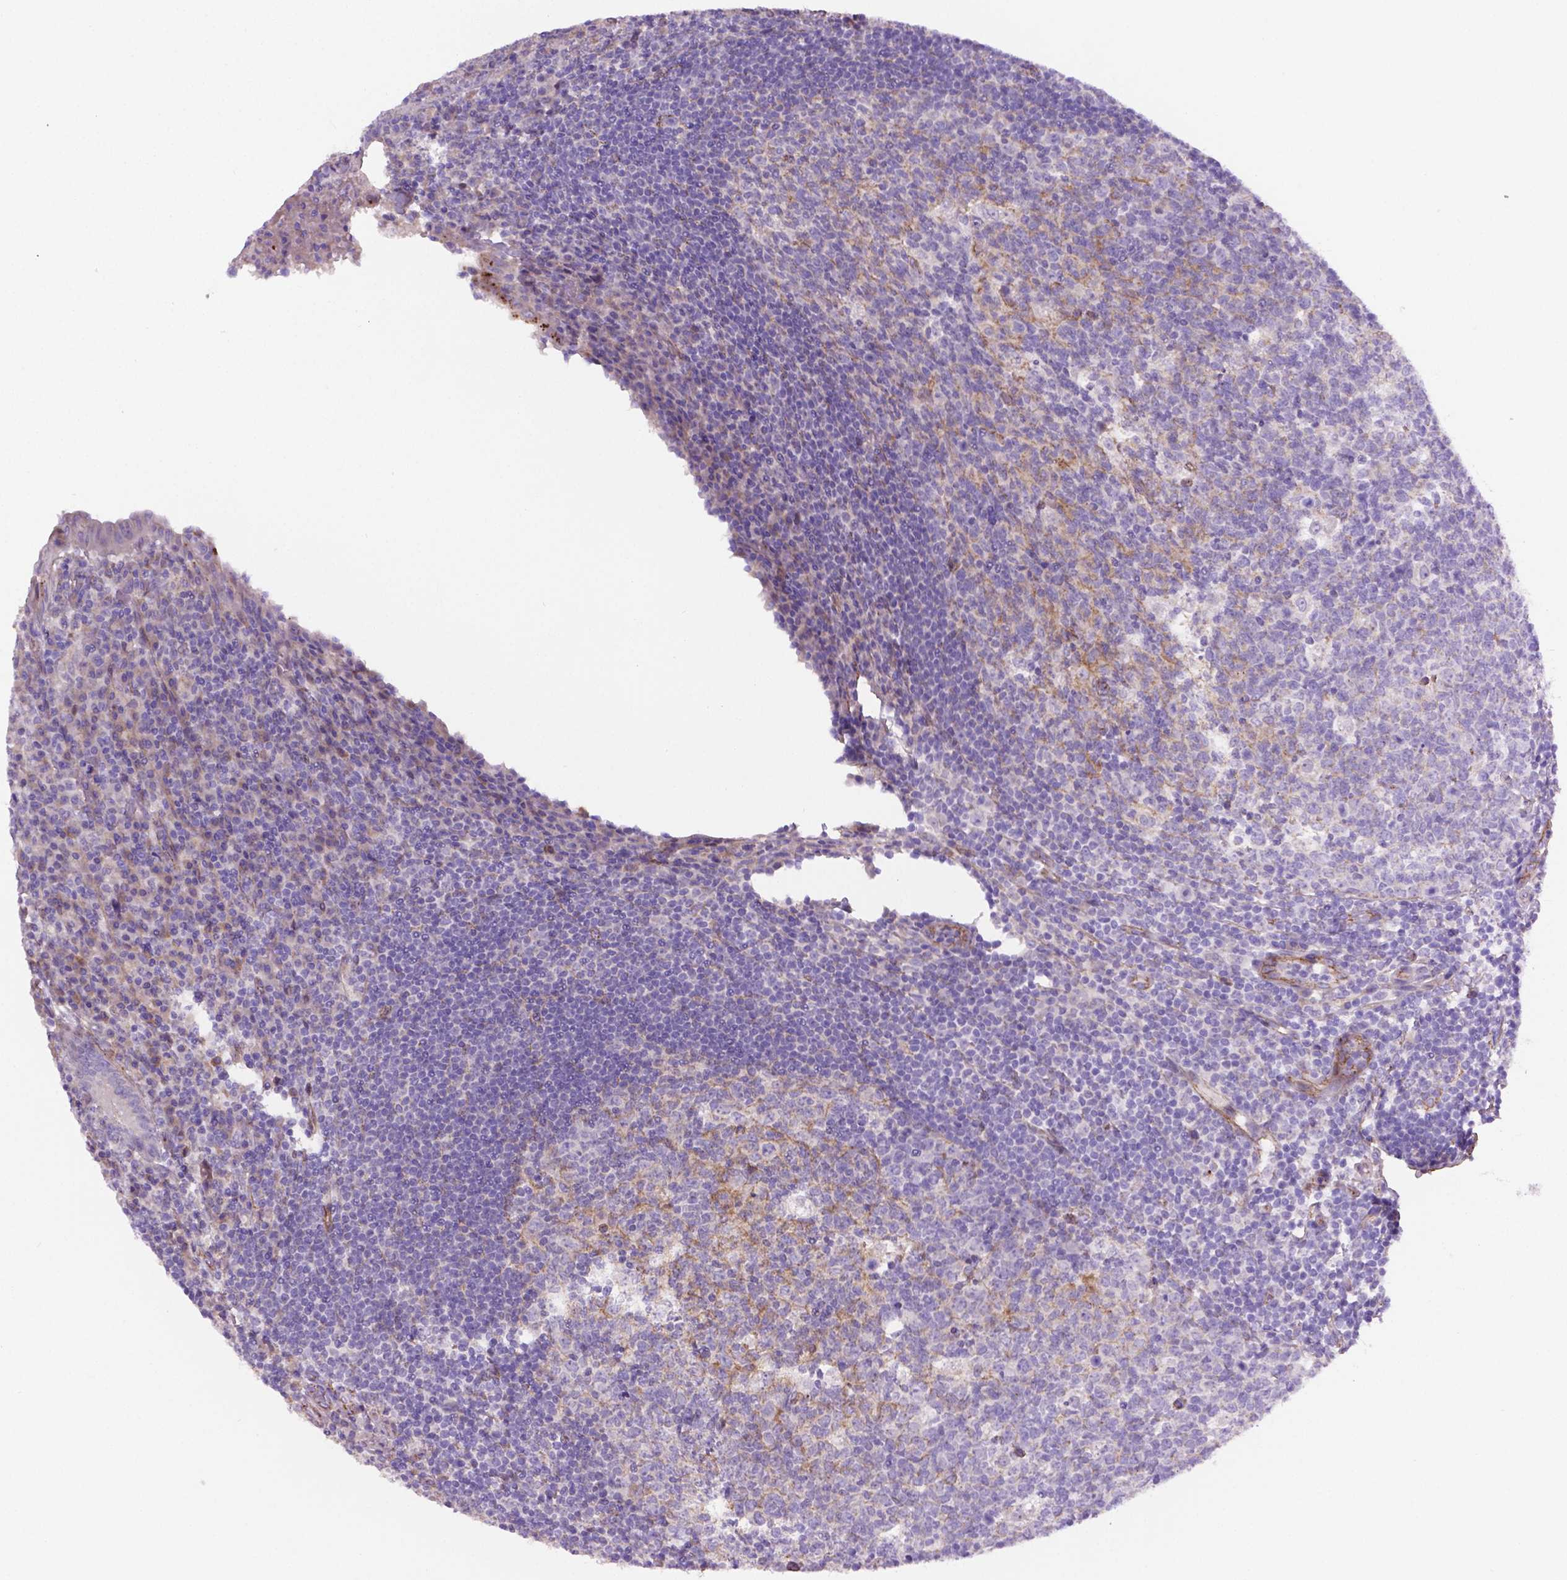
{"staining": {"intensity": "negative", "quantity": "none", "location": "none"}, "tissue": "appendix", "cell_type": "Glandular cells", "image_type": "normal", "snomed": [{"axis": "morphology", "description": "Normal tissue, NOS"}, {"axis": "topography", "description": "Appendix"}], "caption": "The image exhibits no staining of glandular cells in normal appendix.", "gene": "CCER2", "patient": {"sex": "male", "age": 18}}